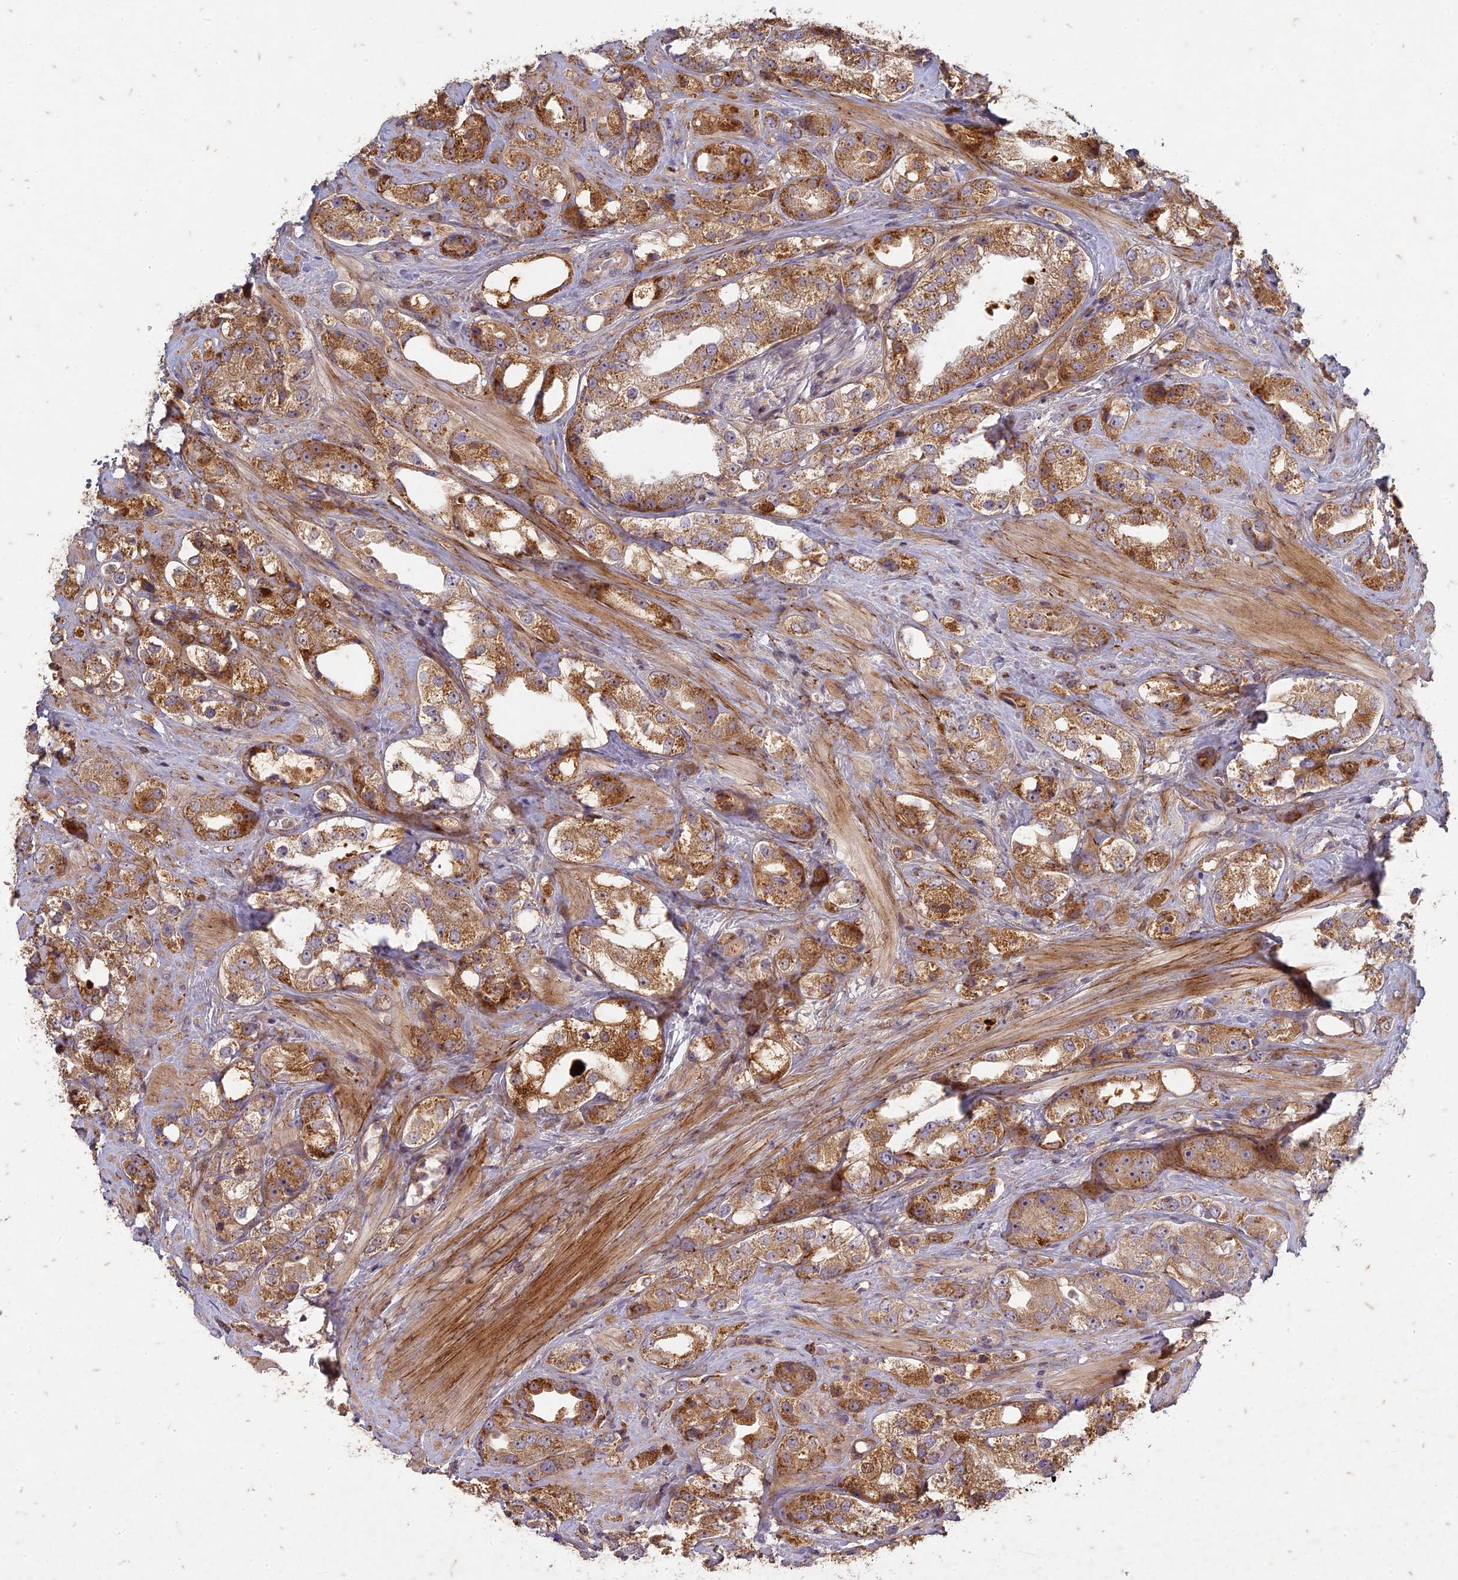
{"staining": {"intensity": "strong", "quantity": ">75%", "location": "cytoplasmic/membranous"}, "tissue": "prostate cancer", "cell_type": "Tumor cells", "image_type": "cancer", "snomed": [{"axis": "morphology", "description": "Adenocarcinoma, NOS"}, {"axis": "topography", "description": "Prostate"}], "caption": "DAB immunohistochemical staining of prostate cancer (adenocarcinoma) displays strong cytoplasmic/membranous protein positivity in approximately >75% of tumor cells. (Brightfield microscopy of DAB IHC at high magnification).", "gene": "TCF25", "patient": {"sex": "male", "age": 79}}